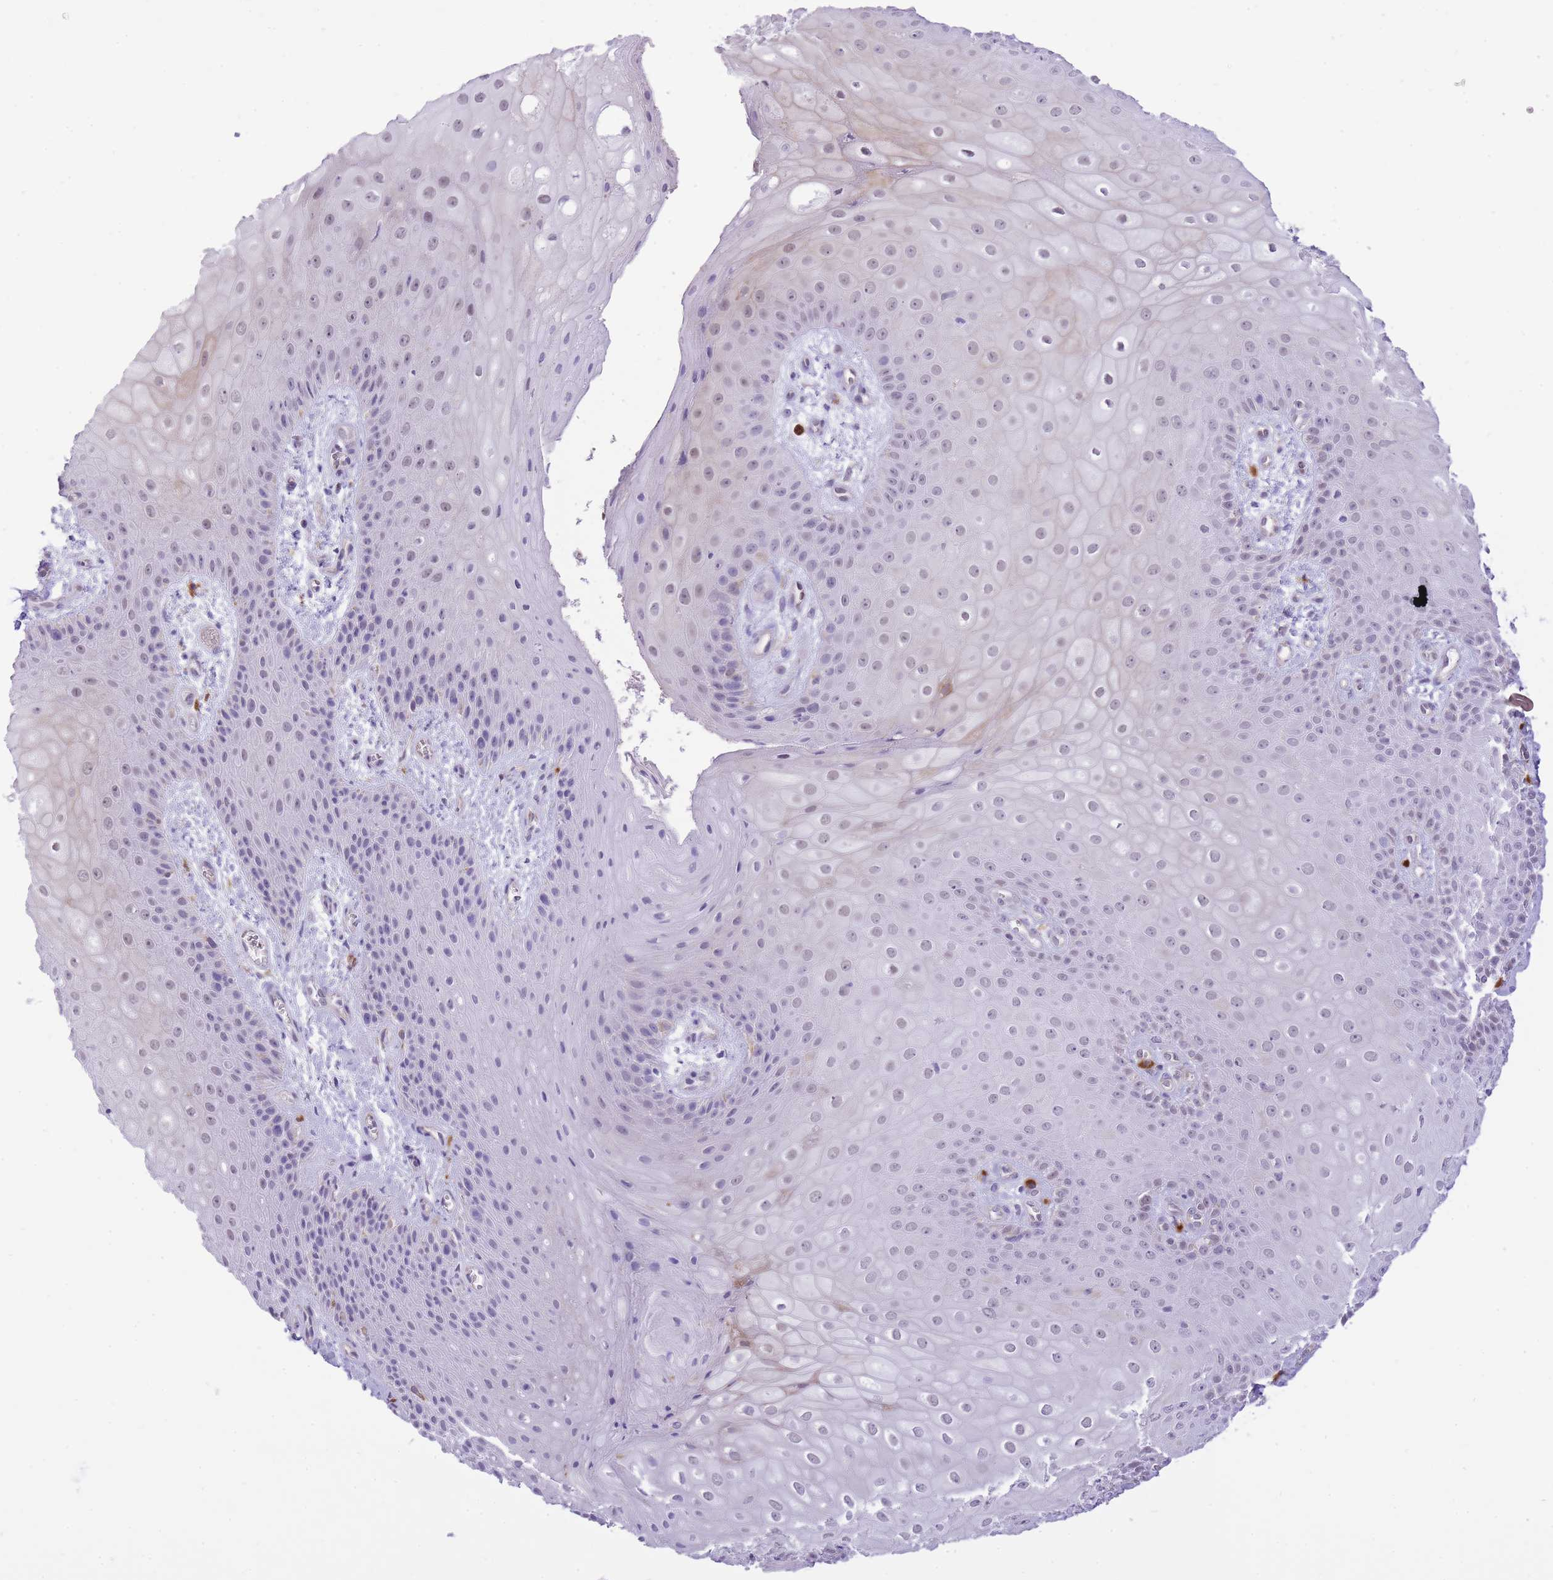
{"staining": {"intensity": "weak", "quantity": "<25%", "location": "nuclear"}, "tissue": "skin", "cell_type": "Epidermal cells", "image_type": "normal", "snomed": [{"axis": "morphology", "description": "Normal tissue, NOS"}, {"axis": "topography", "description": "Anal"}], "caption": "DAB immunohistochemical staining of normal skin reveals no significant positivity in epidermal cells. (Stains: DAB IHC with hematoxylin counter stain, Microscopy: brightfield microscopy at high magnification).", "gene": "MEIOSIN", "patient": {"sex": "male", "age": 80}}